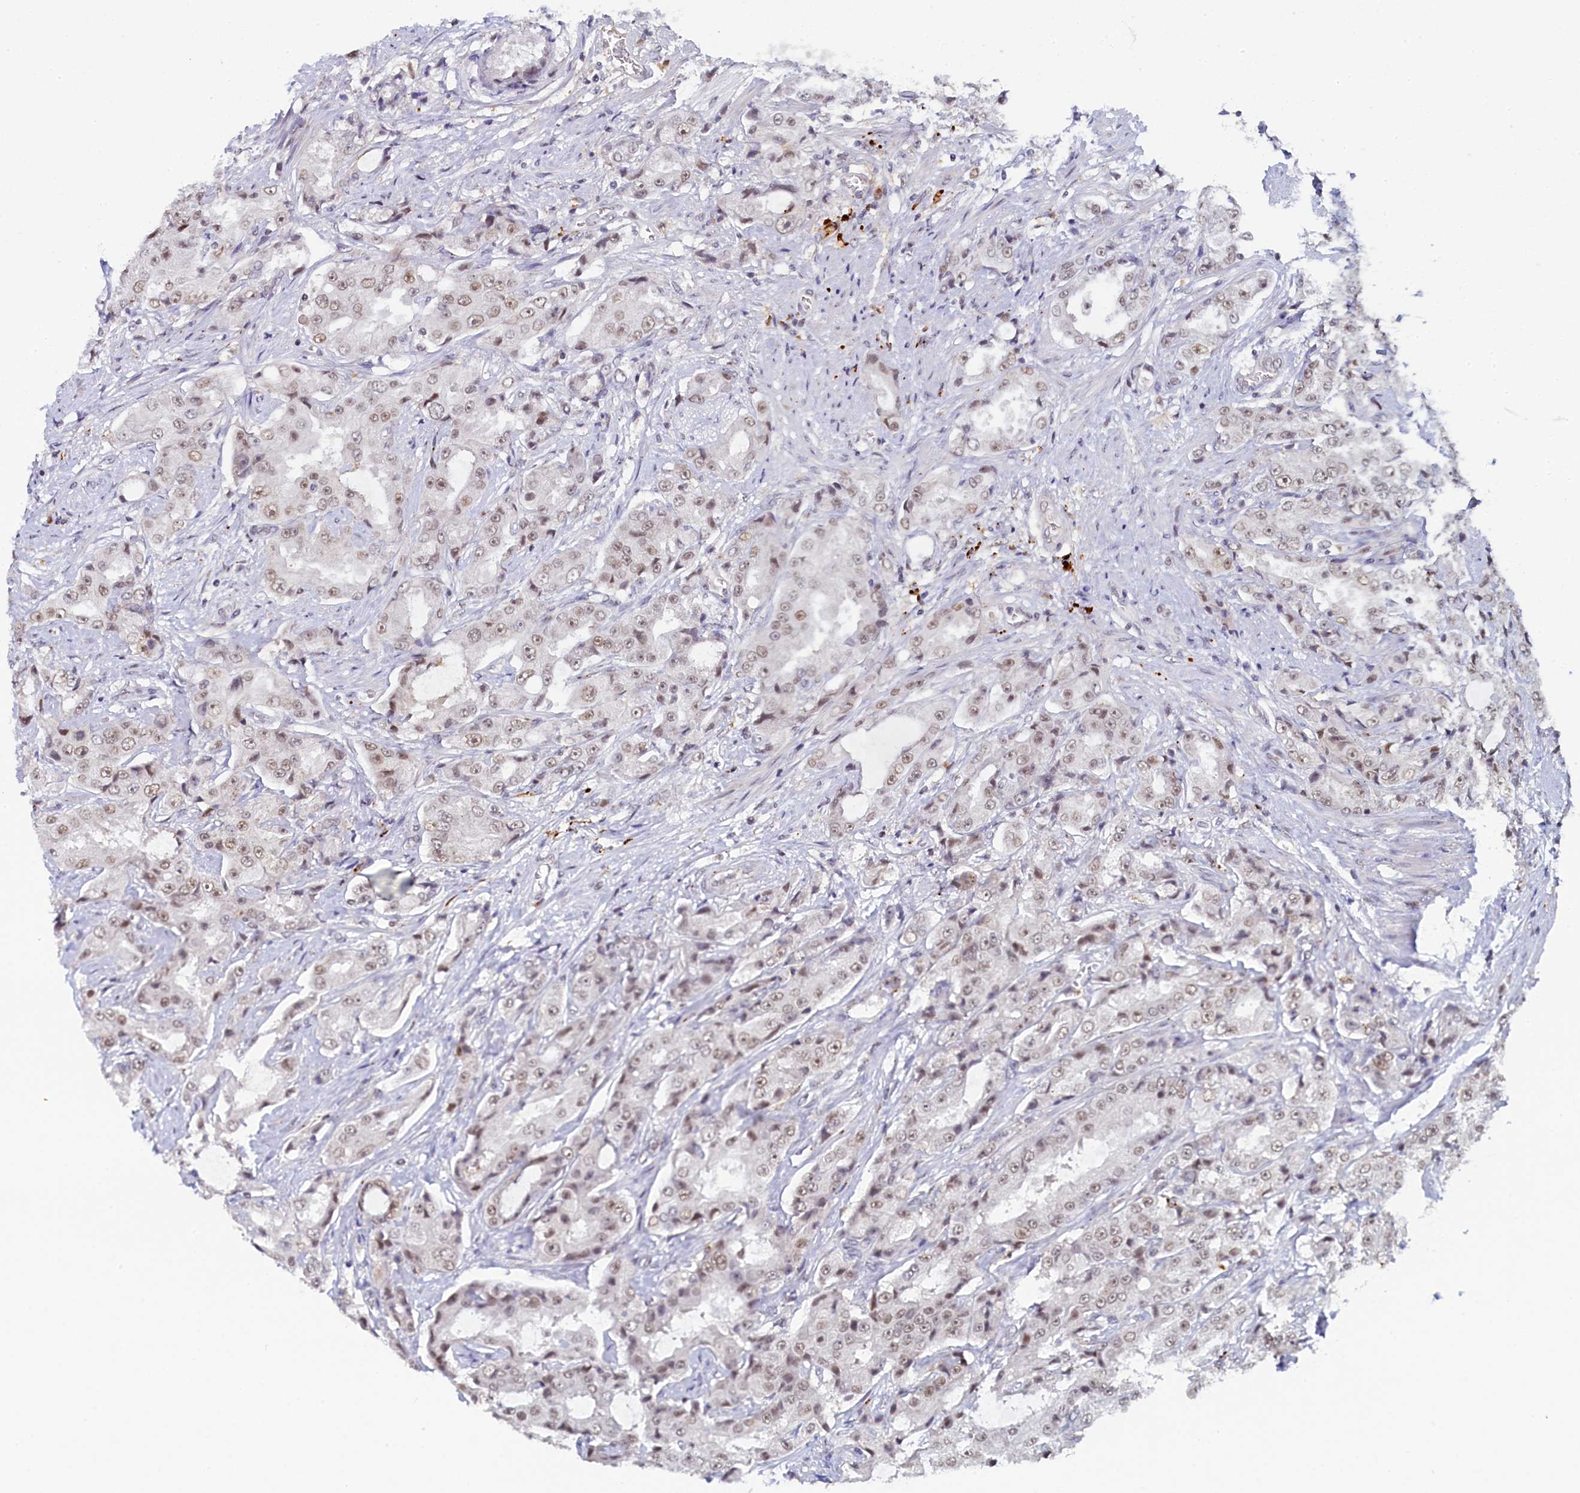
{"staining": {"intensity": "weak", "quantity": ">75%", "location": "nuclear"}, "tissue": "prostate cancer", "cell_type": "Tumor cells", "image_type": "cancer", "snomed": [{"axis": "morphology", "description": "Adenocarcinoma, High grade"}, {"axis": "topography", "description": "Prostate"}], "caption": "A histopathology image of prostate cancer stained for a protein displays weak nuclear brown staining in tumor cells. (Stains: DAB in brown, nuclei in blue, Microscopy: brightfield microscopy at high magnification).", "gene": "INTS14", "patient": {"sex": "male", "age": 73}}